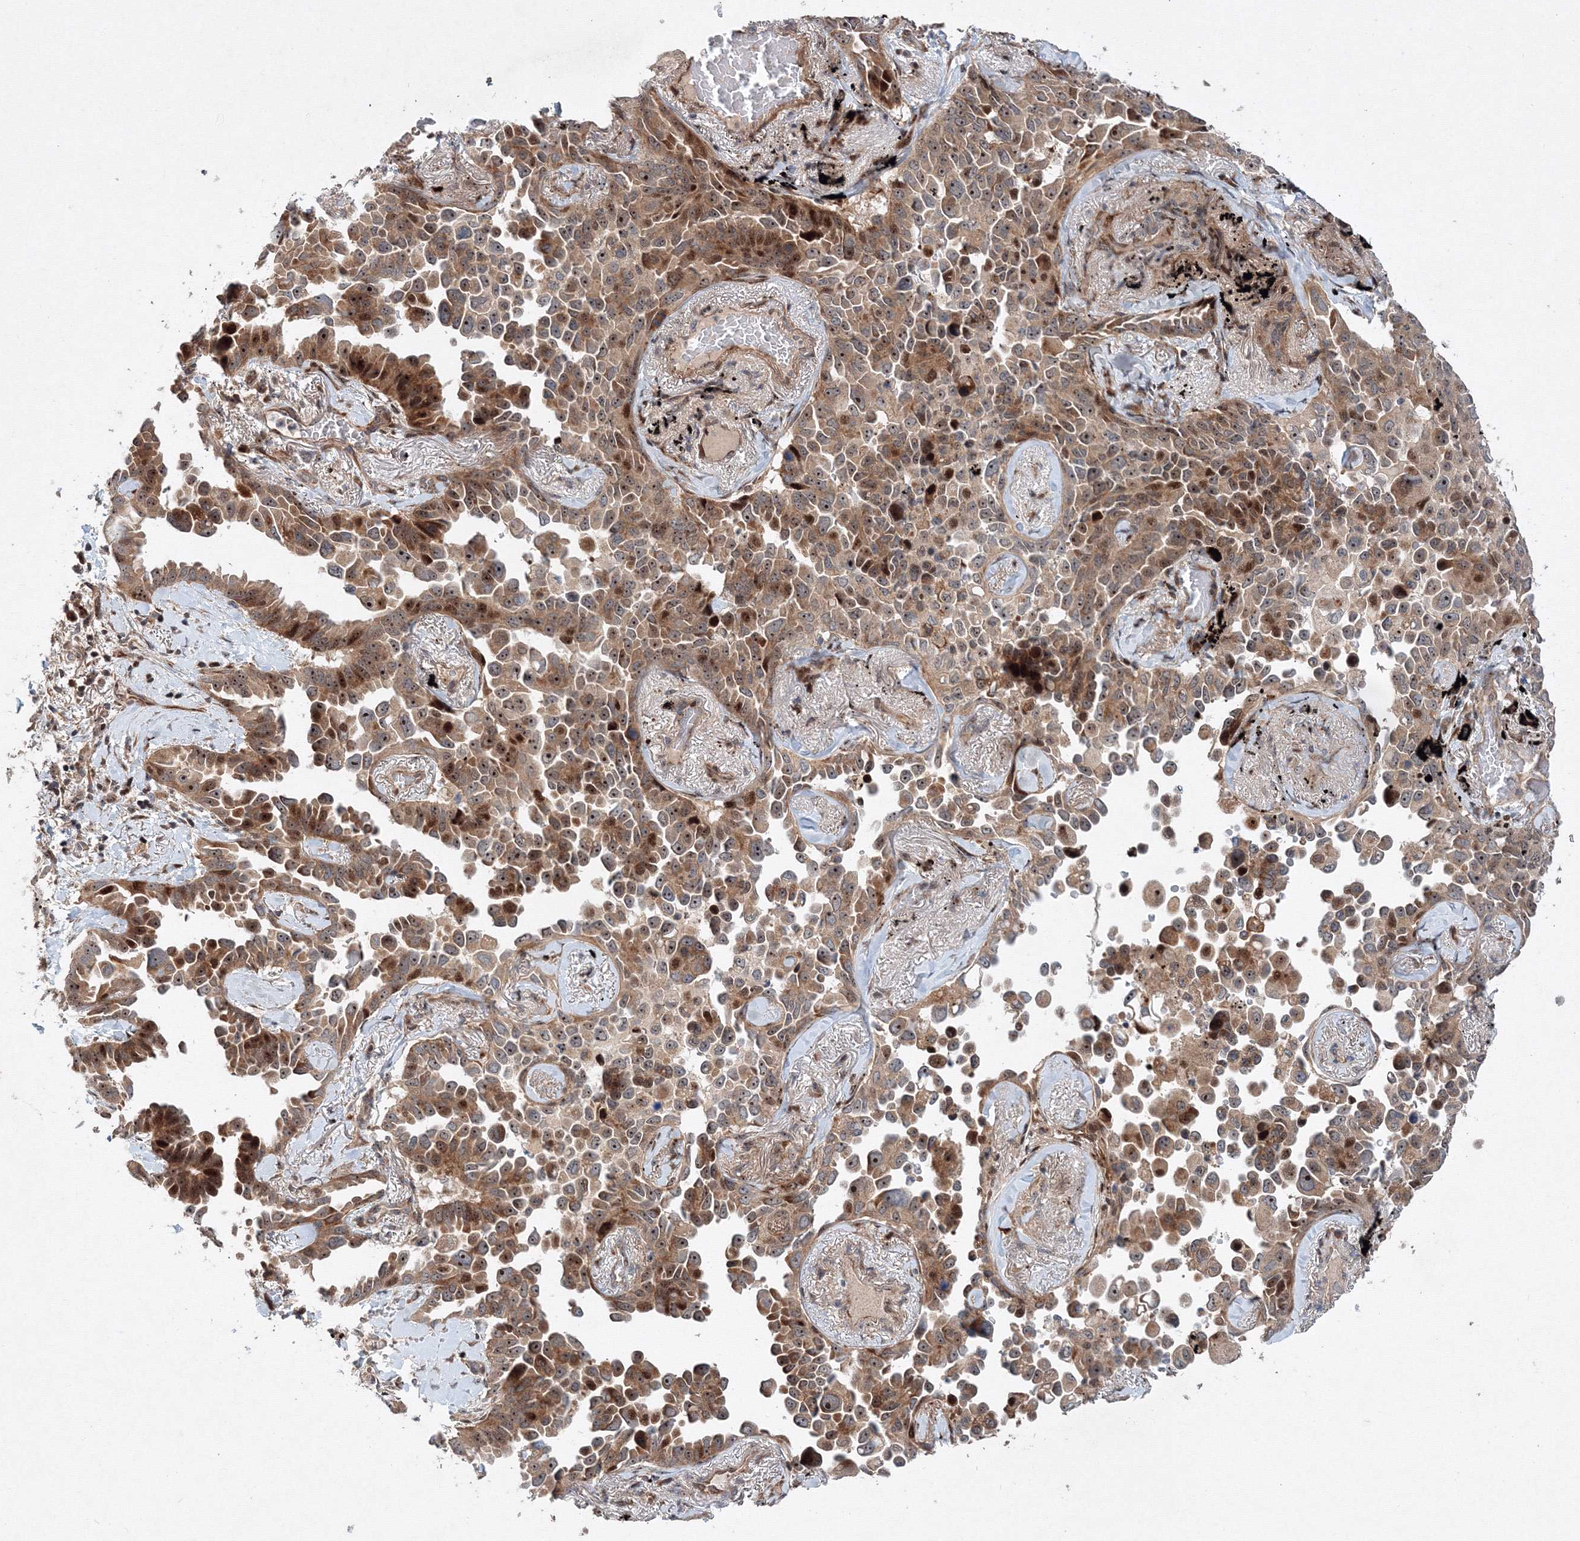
{"staining": {"intensity": "moderate", "quantity": ">75%", "location": "cytoplasmic/membranous,nuclear"}, "tissue": "lung cancer", "cell_type": "Tumor cells", "image_type": "cancer", "snomed": [{"axis": "morphology", "description": "Adenocarcinoma, NOS"}, {"axis": "topography", "description": "Lung"}], "caption": "Moderate cytoplasmic/membranous and nuclear expression is present in about >75% of tumor cells in lung adenocarcinoma. The protein is stained brown, and the nuclei are stained in blue (DAB (3,3'-diaminobenzidine) IHC with brightfield microscopy, high magnification).", "gene": "ANKAR", "patient": {"sex": "female", "age": 67}}